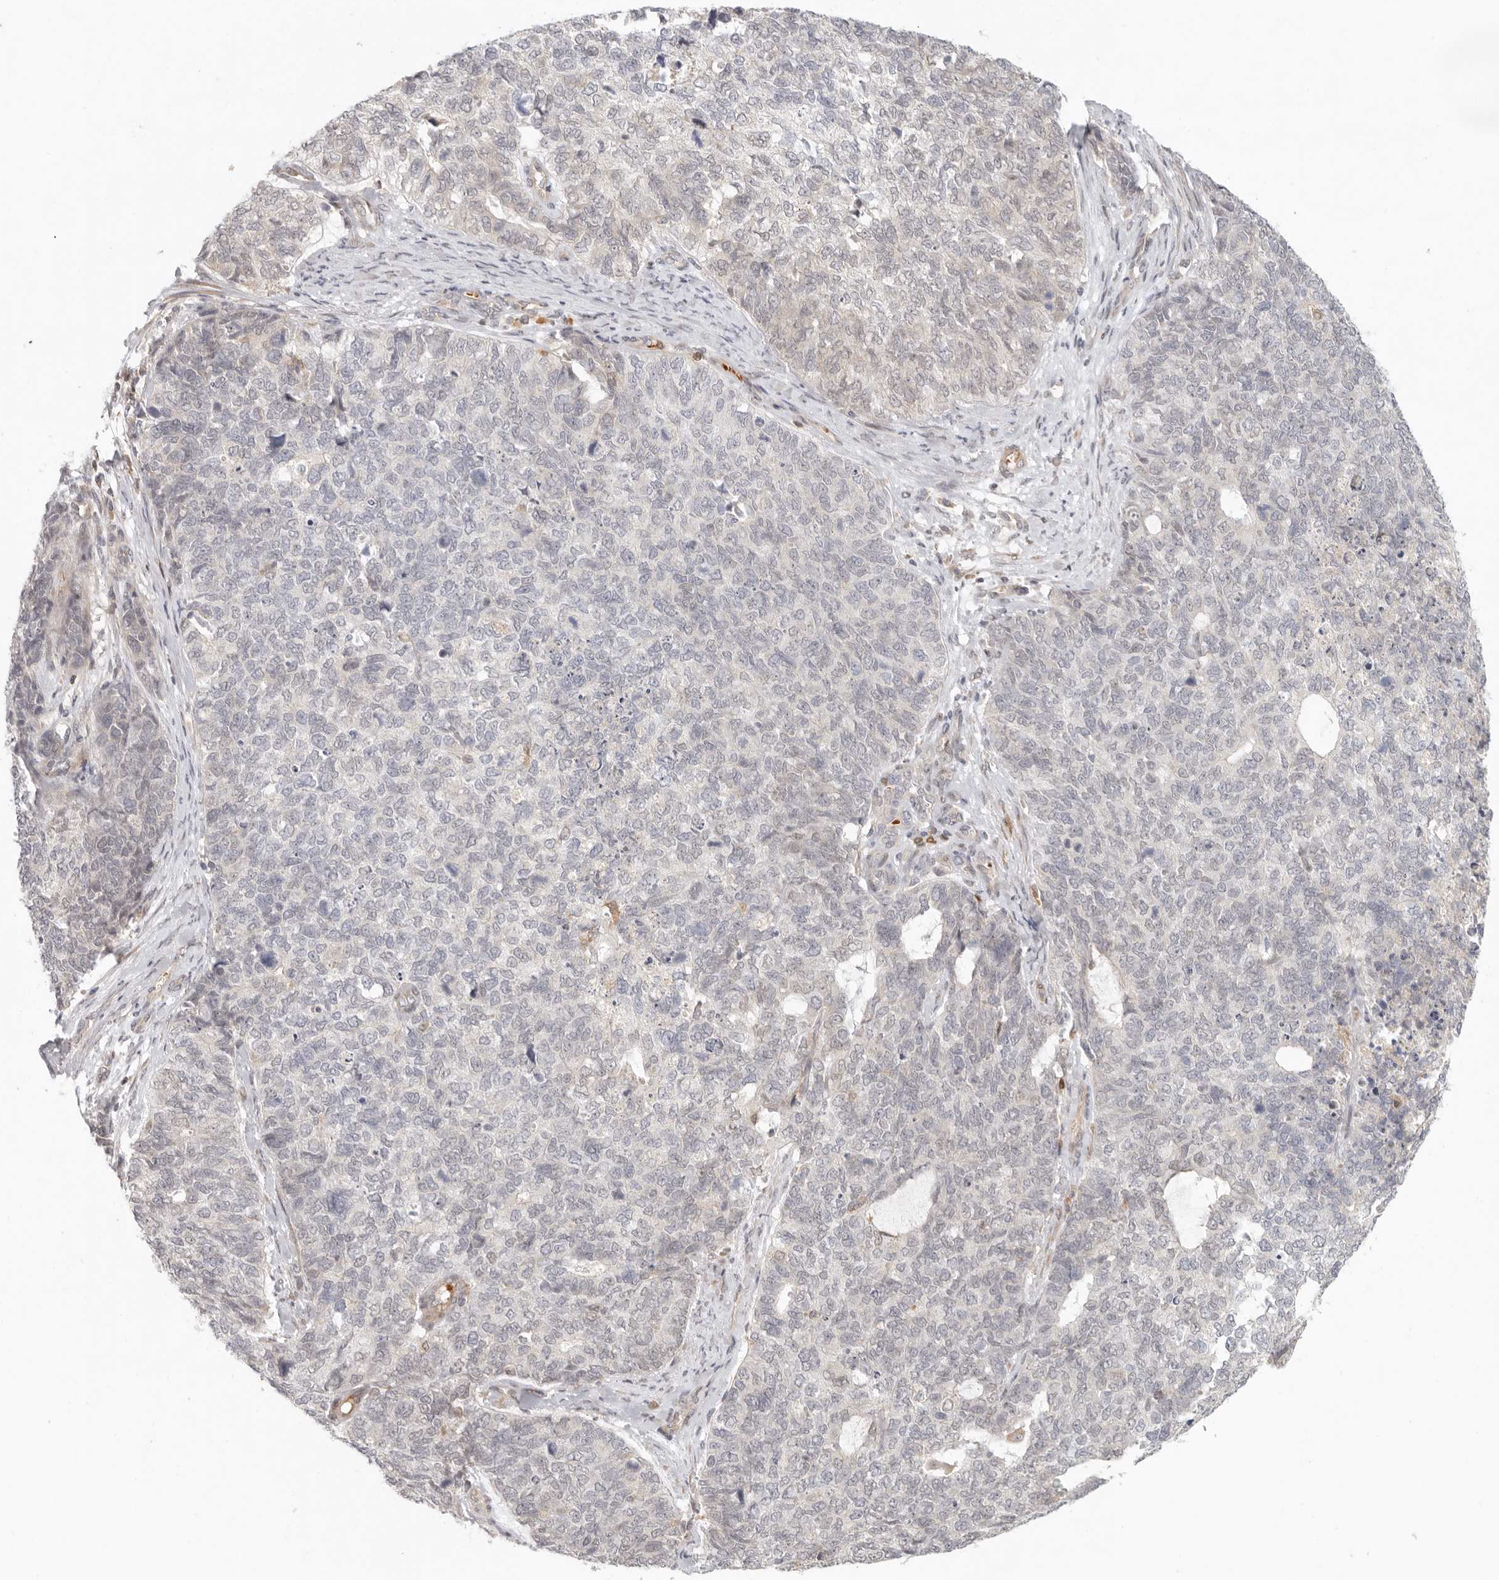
{"staining": {"intensity": "moderate", "quantity": "<25%", "location": "nuclear"}, "tissue": "cervical cancer", "cell_type": "Tumor cells", "image_type": "cancer", "snomed": [{"axis": "morphology", "description": "Squamous cell carcinoma, NOS"}, {"axis": "topography", "description": "Cervix"}], "caption": "Immunohistochemical staining of human cervical cancer (squamous cell carcinoma) shows low levels of moderate nuclear staining in about <25% of tumor cells.", "gene": "AHDC1", "patient": {"sex": "female", "age": 63}}